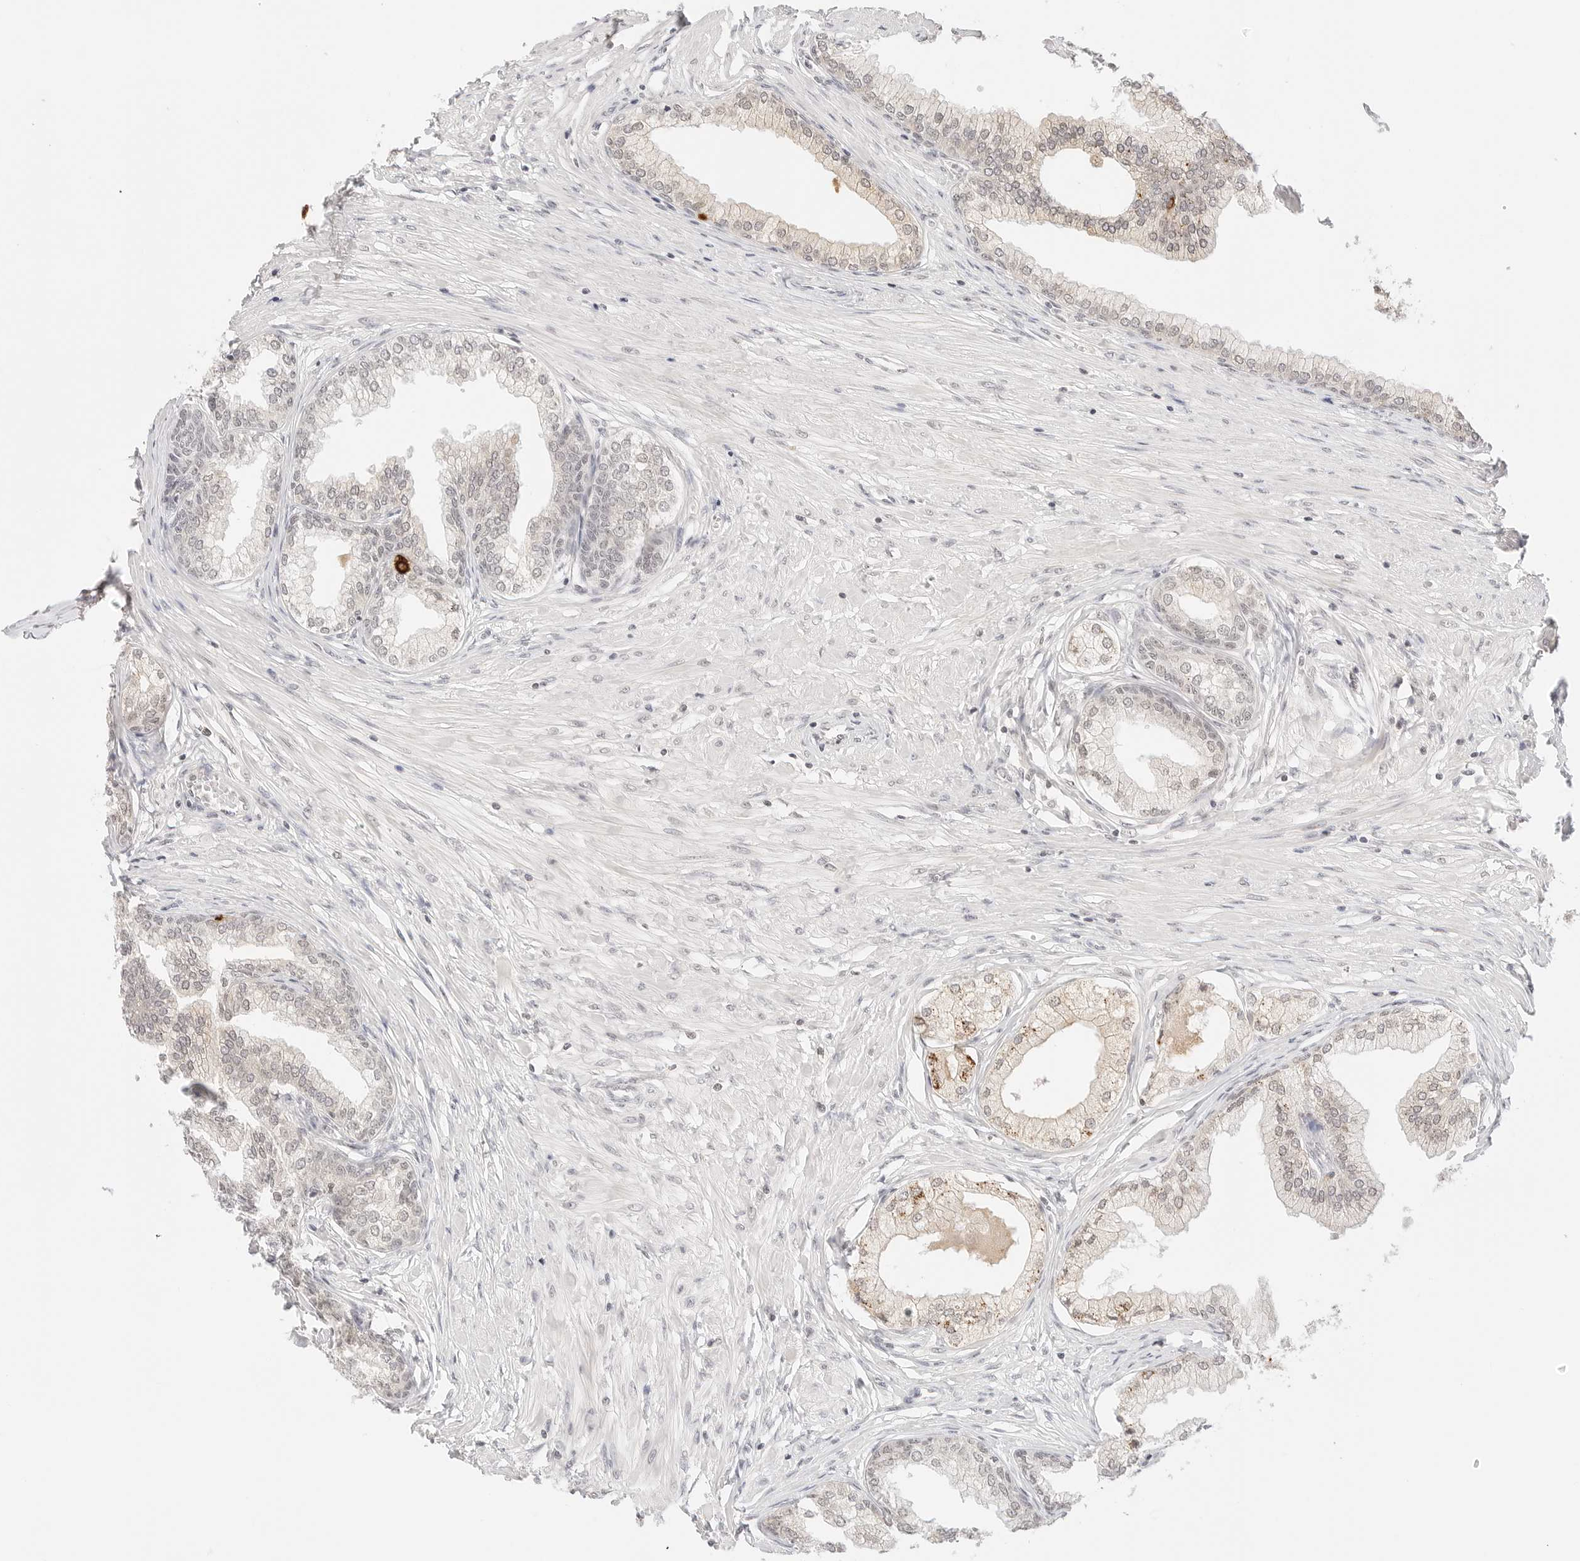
{"staining": {"intensity": "moderate", "quantity": ">75%", "location": "cytoplasmic/membranous"}, "tissue": "prostate", "cell_type": "Glandular cells", "image_type": "normal", "snomed": [{"axis": "morphology", "description": "Normal tissue, NOS"}, {"axis": "morphology", "description": "Urothelial carcinoma, Low grade"}, {"axis": "topography", "description": "Urinary bladder"}, {"axis": "topography", "description": "Prostate"}], "caption": "Prostate stained for a protein (brown) shows moderate cytoplasmic/membranous positive staining in about >75% of glandular cells.", "gene": "SEPTIN4", "patient": {"sex": "male", "age": 60}}